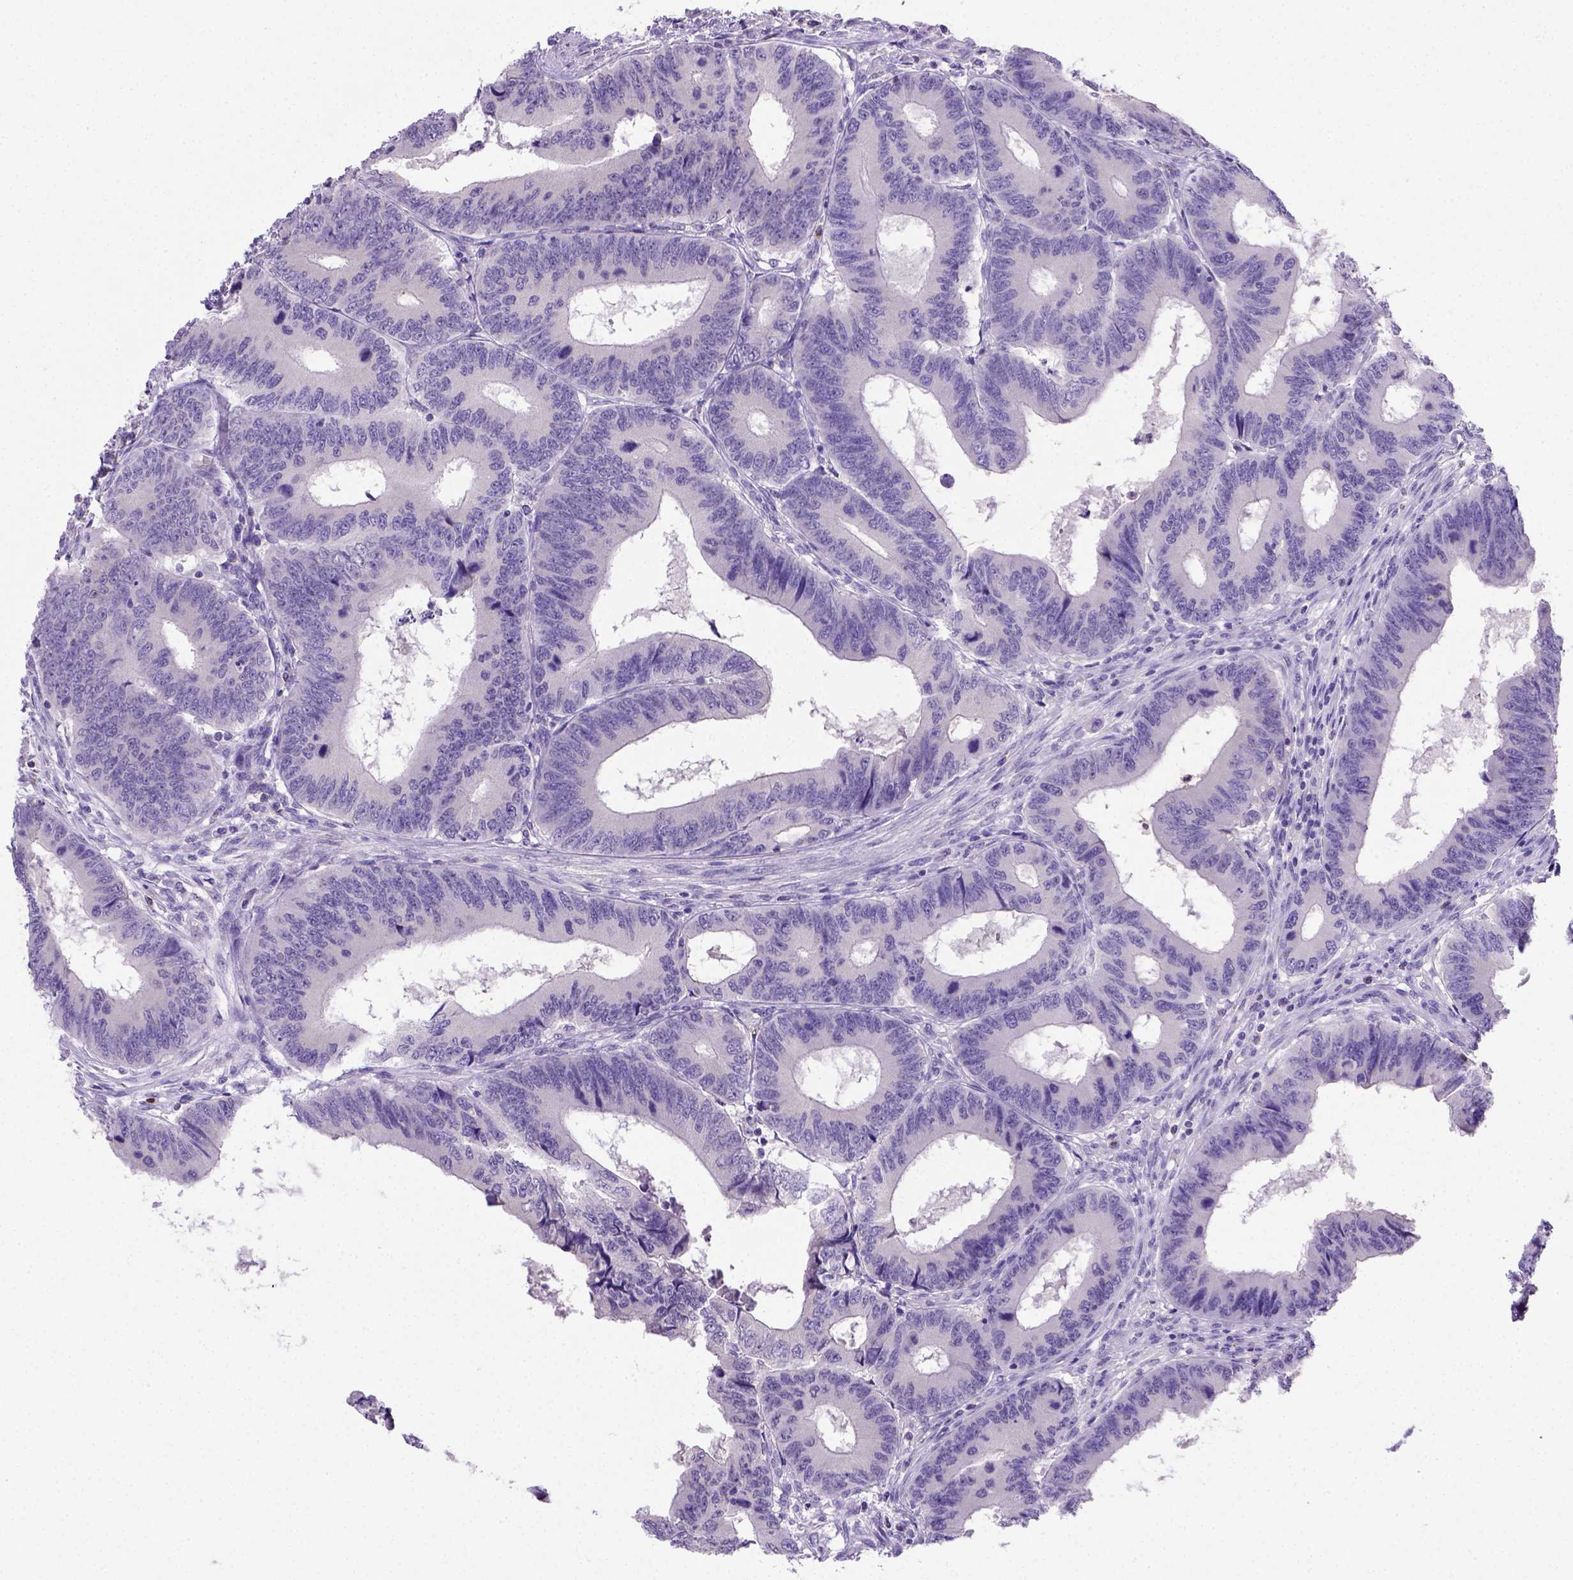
{"staining": {"intensity": "negative", "quantity": "none", "location": "none"}, "tissue": "colorectal cancer", "cell_type": "Tumor cells", "image_type": "cancer", "snomed": [{"axis": "morphology", "description": "Adenocarcinoma, NOS"}, {"axis": "topography", "description": "Colon"}], "caption": "A histopathology image of colorectal cancer (adenocarcinoma) stained for a protein exhibits no brown staining in tumor cells.", "gene": "B3GAT1", "patient": {"sex": "male", "age": 53}}